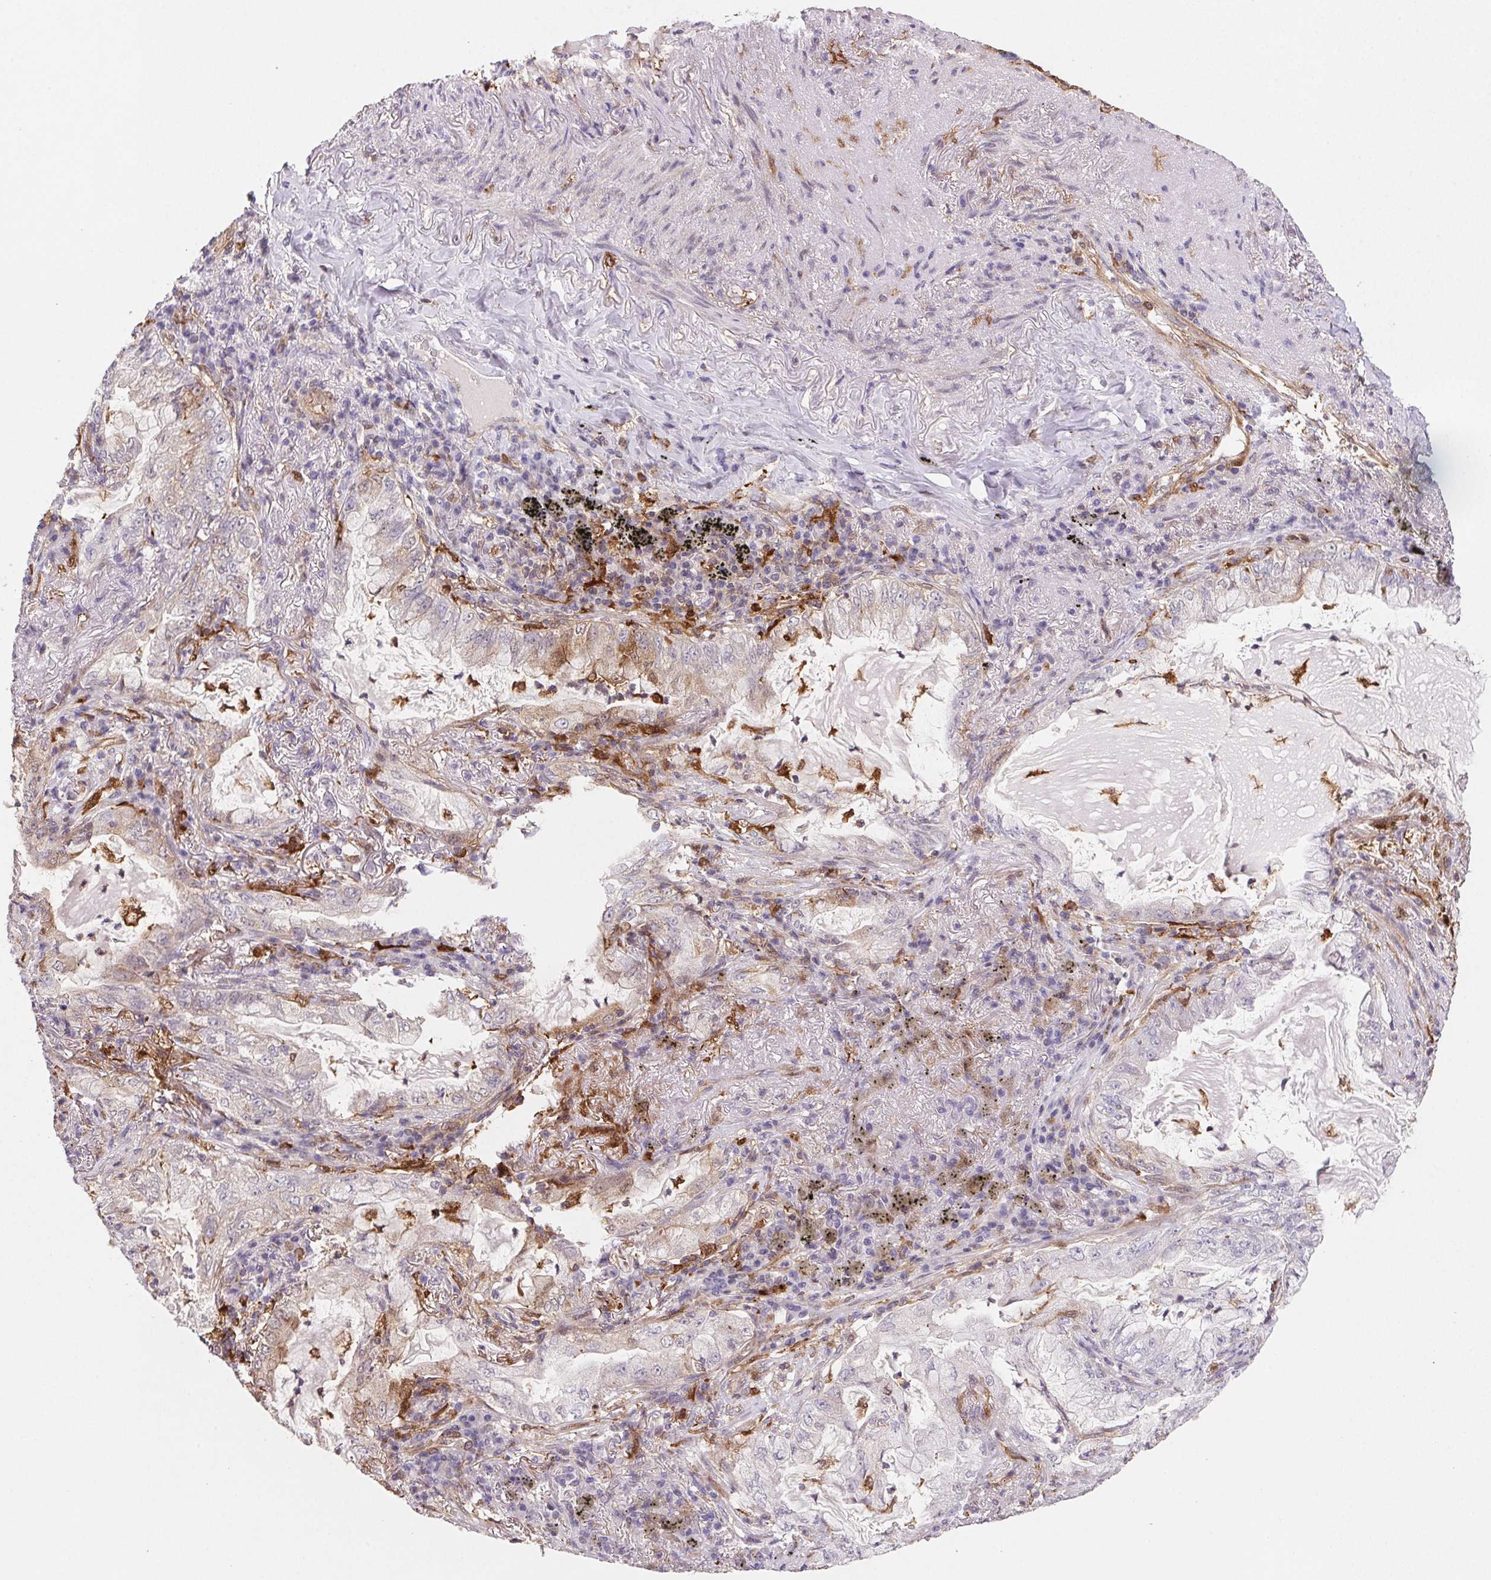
{"staining": {"intensity": "weak", "quantity": "<25%", "location": "cytoplasmic/membranous"}, "tissue": "lung cancer", "cell_type": "Tumor cells", "image_type": "cancer", "snomed": [{"axis": "morphology", "description": "Adenocarcinoma, NOS"}, {"axis": "topography", "description": "Lung"}], "caption": "This is an immunohistochemistry (IHC) histopathology image of lung adenocarcinoma. There is no staining in tumor cells.", "gene": "GBP1", "patient": {"sex": "female", "age": 73}}